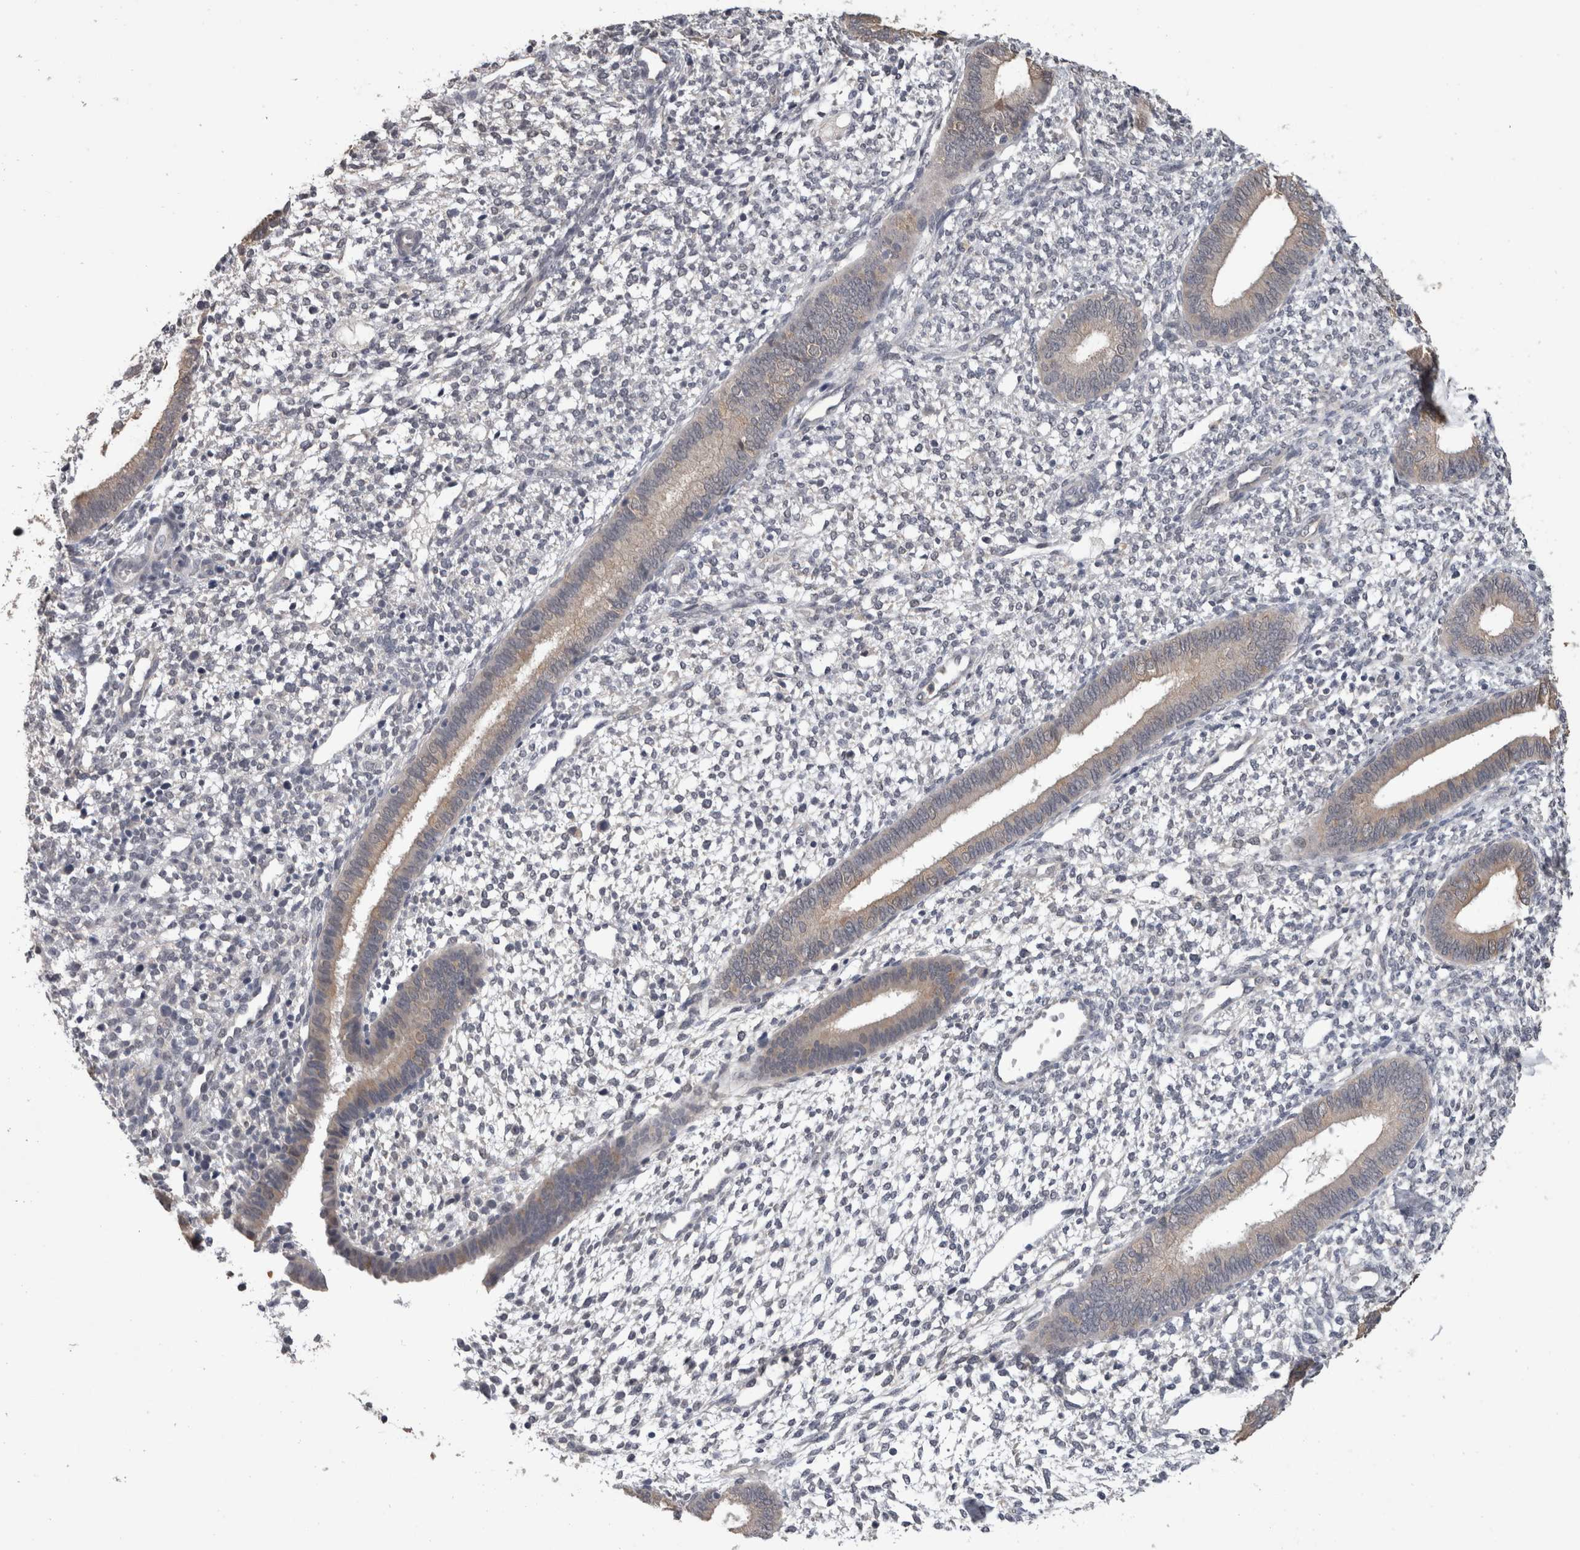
{"staining": {"intensity": "negative", "quantity": "none", "location": "none"}, "tissue": "endometrium", "cell_type": "Cells in endometrial stroma", "image_type": "normal", "snomed": [{"axis": "morphology", "description": "Normal tissue, NOS"}, {"axis": "topography", "description": "Endometrium"}], "caption": "This is an immunohistochemistry histopathology image of normal human endometrium. There is no positivity in cells in endometrial stroma.", "gene": "FHOD3", "patient": {"sex": "female", "age": 46}}